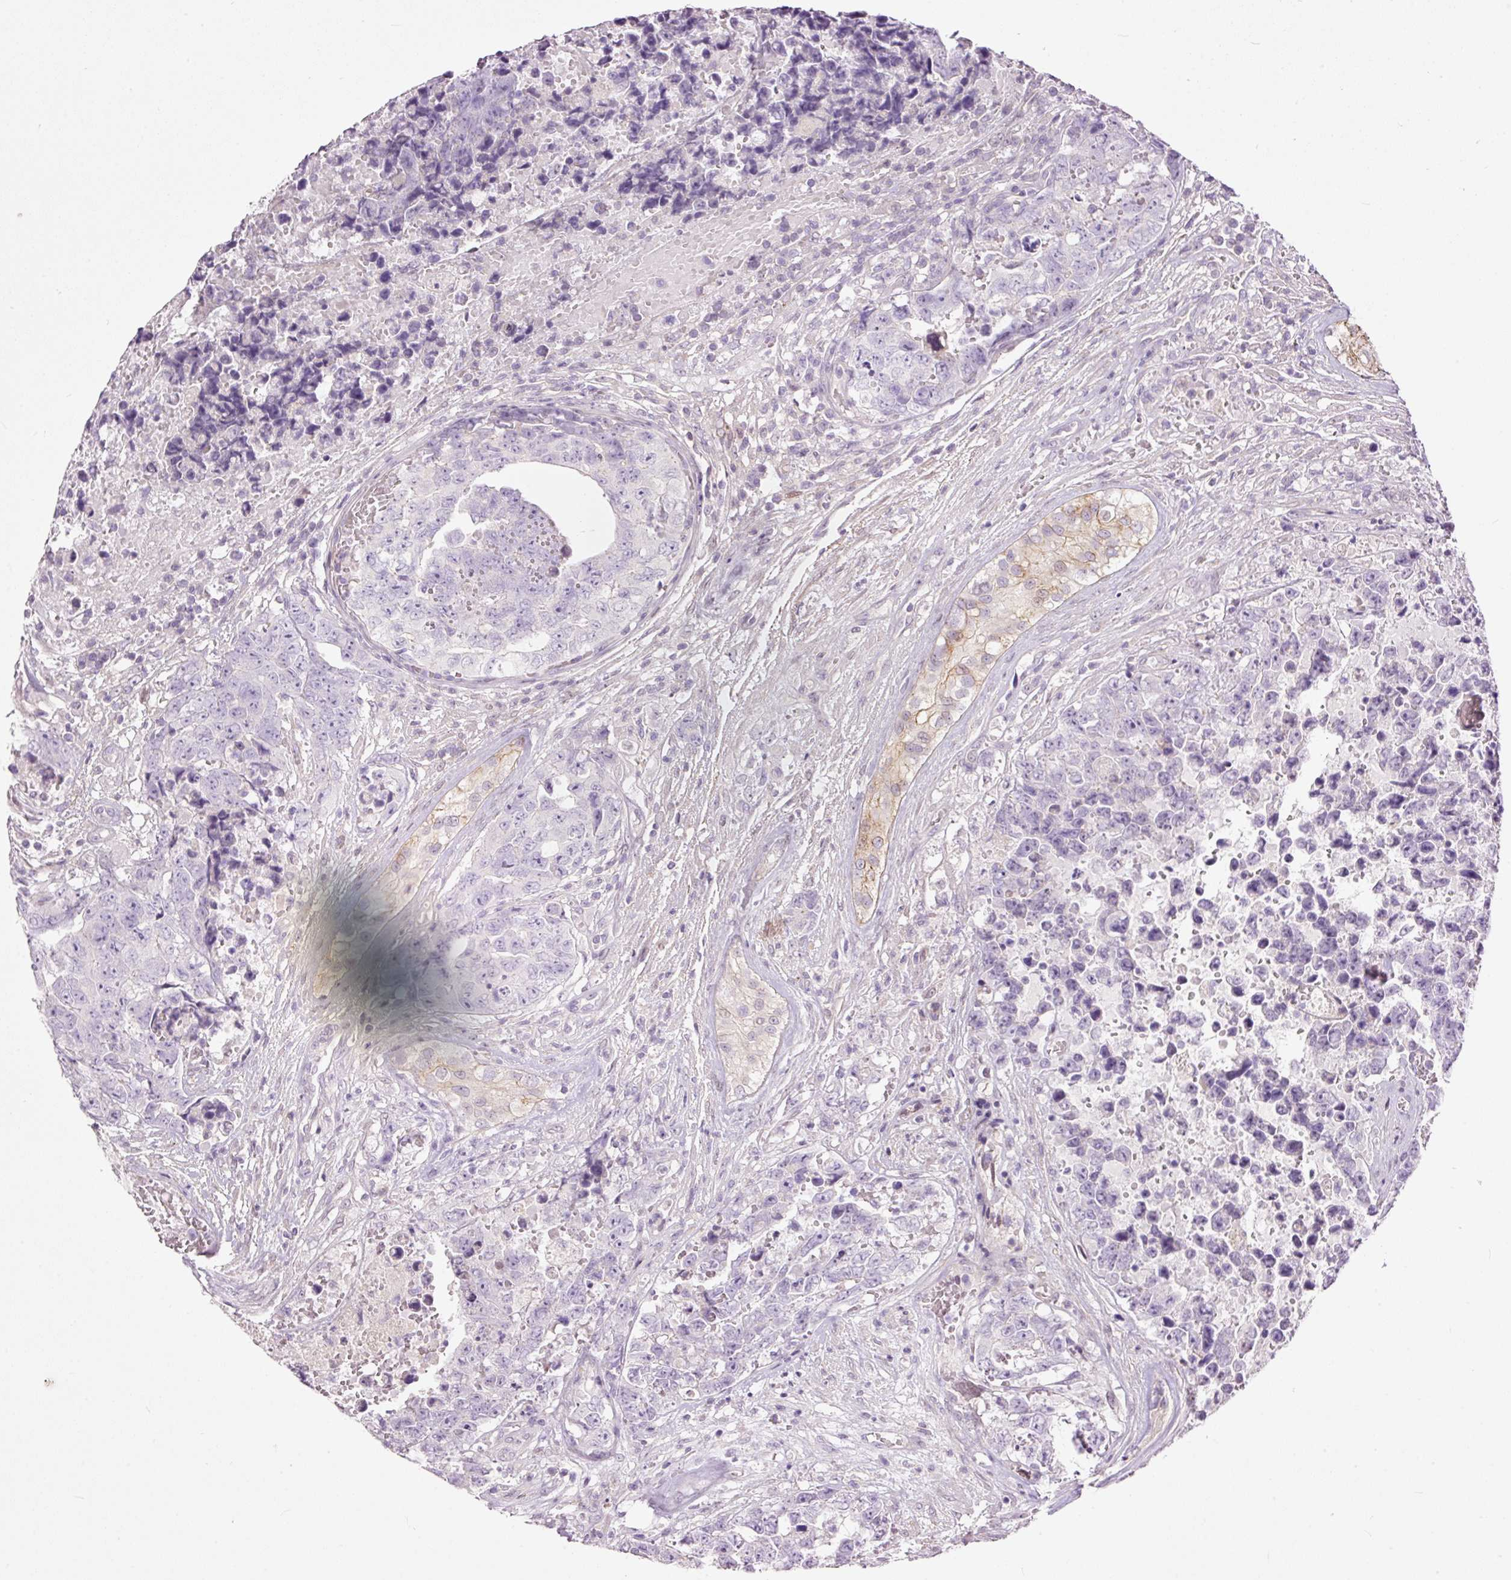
{"staining": {"intensity": "negative", "quantity": "none", "location": "none"}, "tissue": "testis cancer", "cell_type": "Tumor cells", "image_type": "cancer", "snomed": [{"axis": "morphology", "description": "Normal tissue, NOS"}, {"axis": "morphology", "description": "Carcinoma, Embryonal, NOS"}, {"axis": "topography", "description": "Testis"}, {"axis": "topography", "description": "Epididymis"}], "caption": "The immunohistochemistry (IHC) image has no significant positivity in tumor cells of testis cancer (embryonal carcinoma) tissue.", "gene": "FCRL4", "patient": {"sex": "male", "age": 25}}